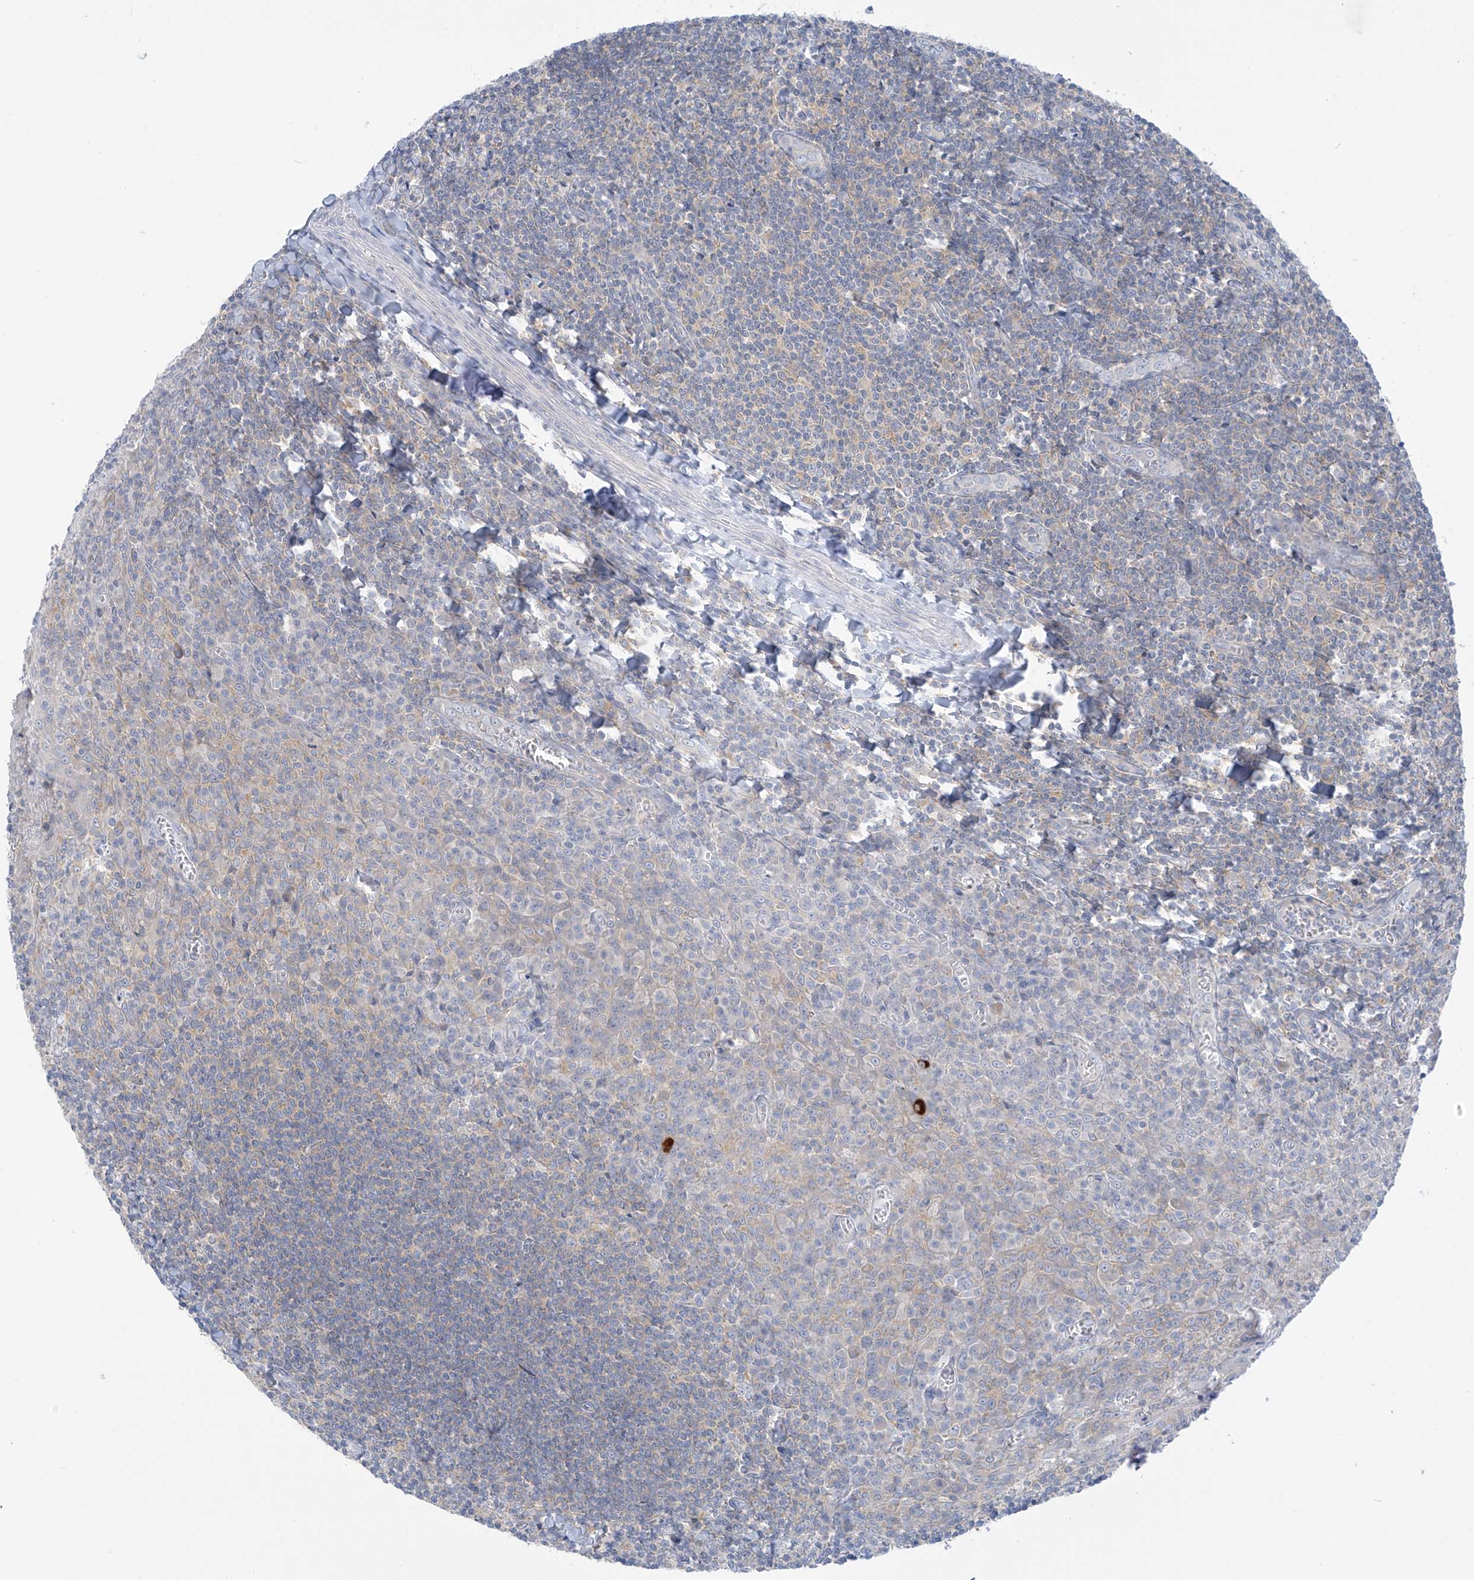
{"staining": {"intensity": "negative", "quantity": "none", "location": "none"}, "tissue": "tonsil", "cell_type": "Germinal center cells", "image_type": "normal", "snomed": [{"axis": "morphology", "description": "Normal tissue, NOS"}, {"axis": "topography", "description": "Tonsil"}], "caption": "This is an immunohistochemistry photomicrograph of normal tonsil. There is no positivity in germinal center cells.", "gene": "SLC6A12", "patient": {"sex": "male", "age": 27}}